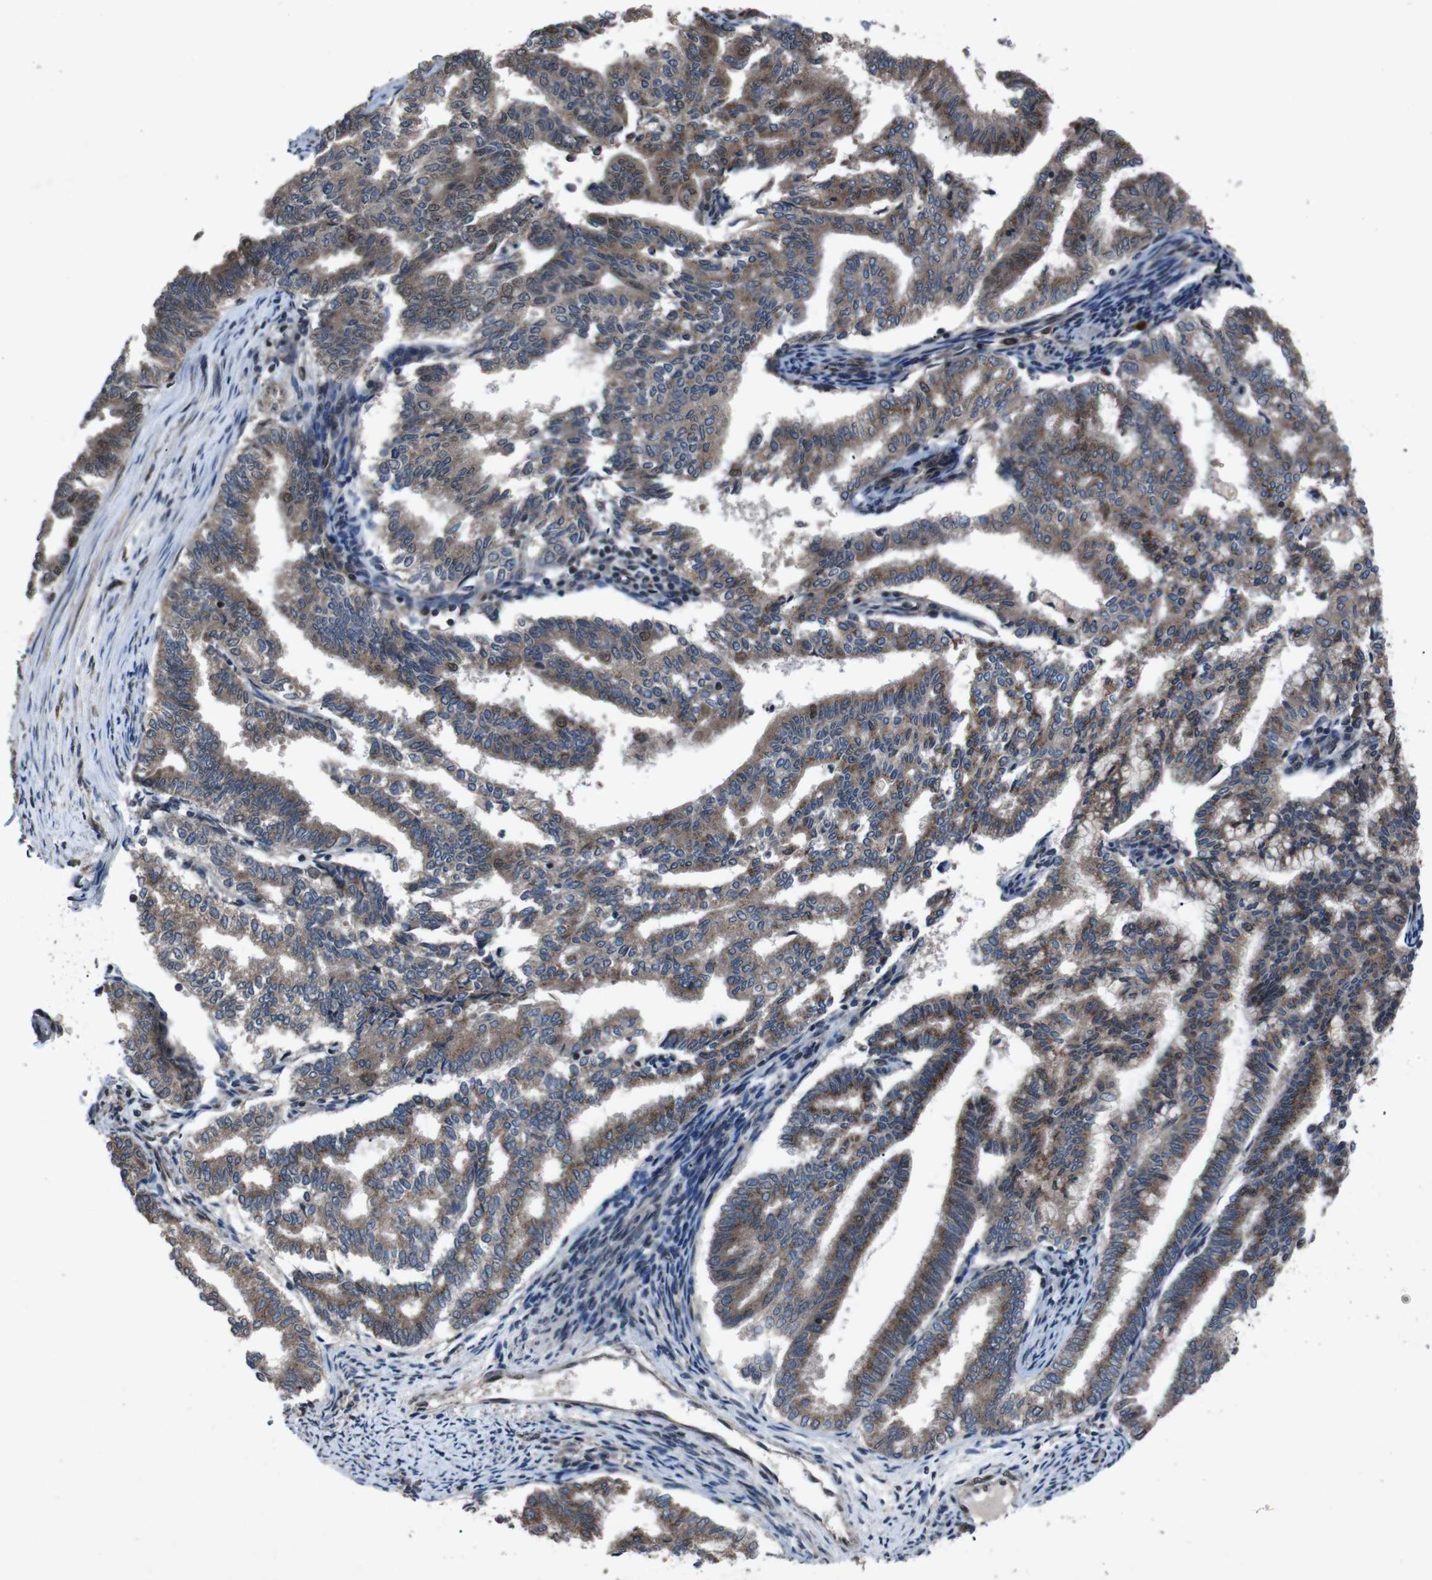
{"staining": {"intensity": "moderate", "quantity": ">75%", "location": "cytoplasmic/membranous"}, "tissue": "endometrial cancer", "cell_type": "Tumor cells", "image_type": "cancer", "snomed": [{"axis": "morphology", "description": "Adenocarcinoma, NOS"}, {"axis": "topography", "description": "Endometrium"}], "caption": "An IHC photomicrograph of neoplastic tissue is shown. Protein staining in brown labels moderate cytoplasmic/membranous positivity in endometrial adenocarcinoma within tumor cells.", "gene": "SOCS1", "patient": {"sex": "female", "age": 79}}